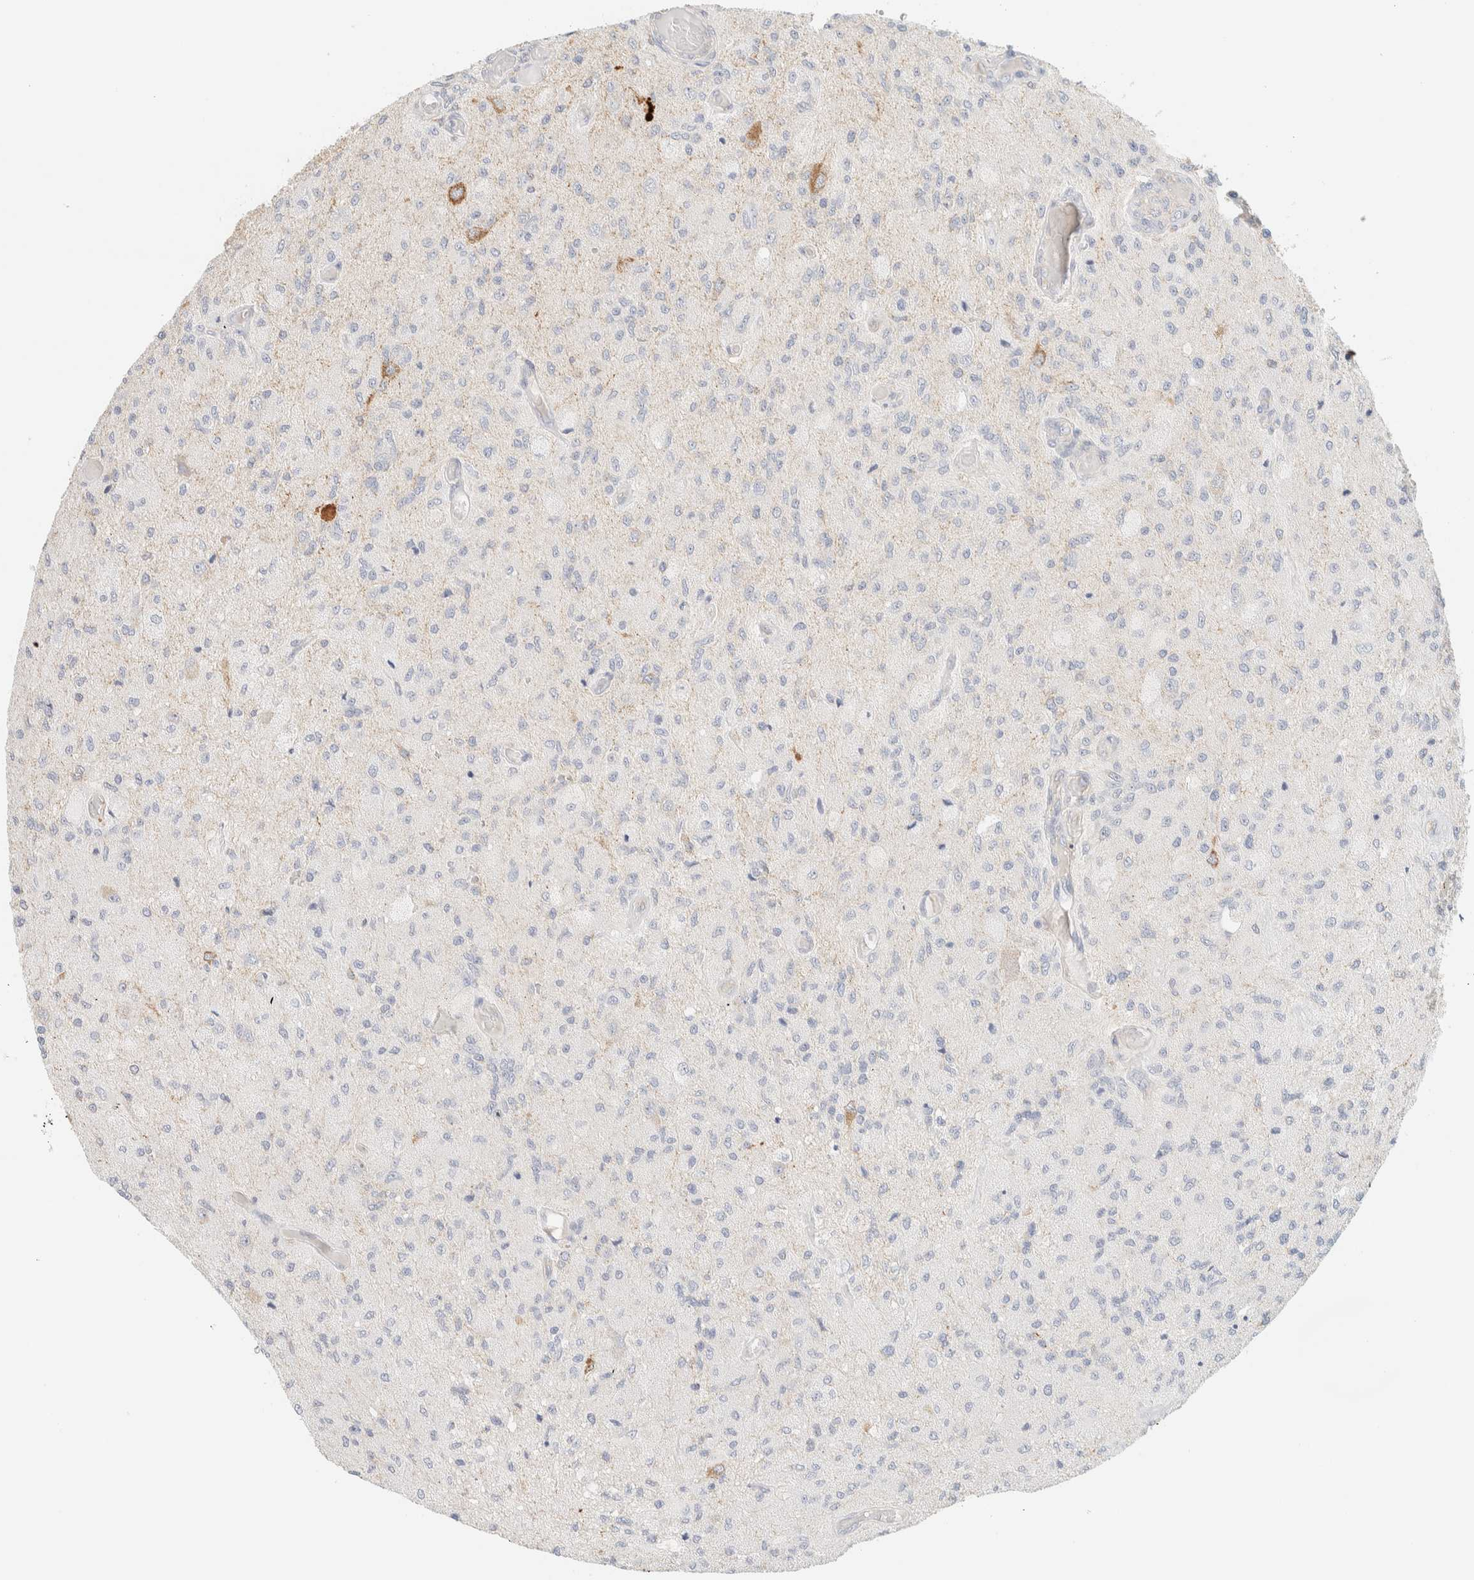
{"staining": {"intensity": "negative", "quantity": "none", "location": "none"}, "tissue": "glioma", "cell_type": "Tumor cells", "image_type": "cancer", "snomed": [{"axis": "morphology", "description": "Normal tissue, NOS"}, {"axis": "morphology", "description": "Glioma, malignant, High grade"}, {"axis": "topography", "description": "Cerebral cortex"}], "caption": "Tumor cells are negative for brown protein staining in malignant glioma (high-grade). (DAB immunohistochemistry with hematoxylin counter stain).", "gene": "TBC1D8B", "patient": {"sex": "male", "age": 77}}